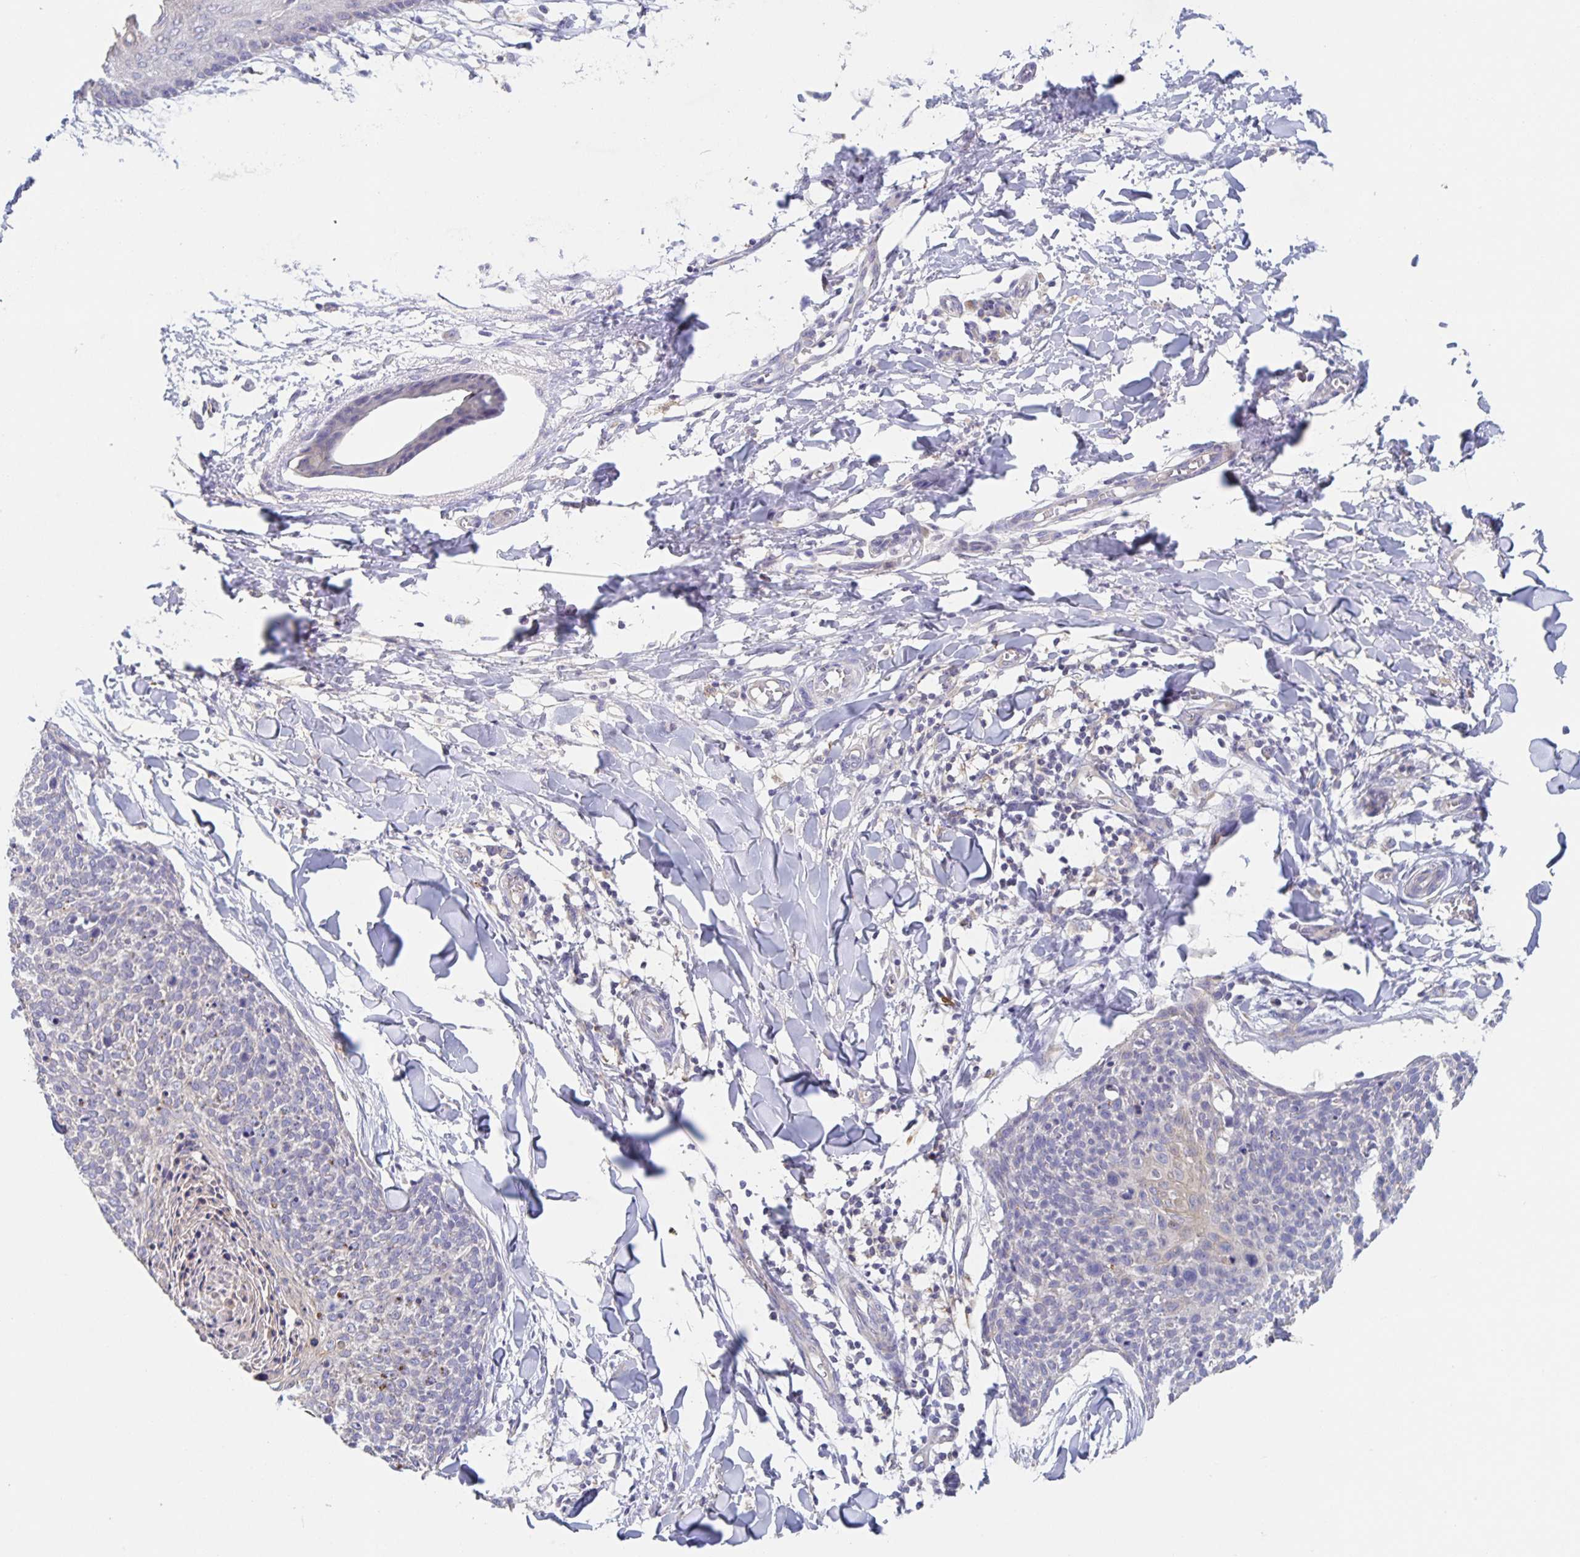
{"staining": {"intensity": "negative", "quantity": "none", "location": "none"}, "tissue": "skin cancer", "cell_type": "Tumor cells", "image_type": "cancer", "snomed": [{"axis": "morphology", "description": "Squamous cell carcinoma, NOS"}, {"axis": "topography", "description": "Skin"}, {"axis": "topography", "description": "Vulva"}], "caption": "The micrograph demonstrates no staining of tumor cells in squamous cell carcinoma (skin).", "gene": "CDC42BPG", "patient": {"sex": "female", "age": 75}}